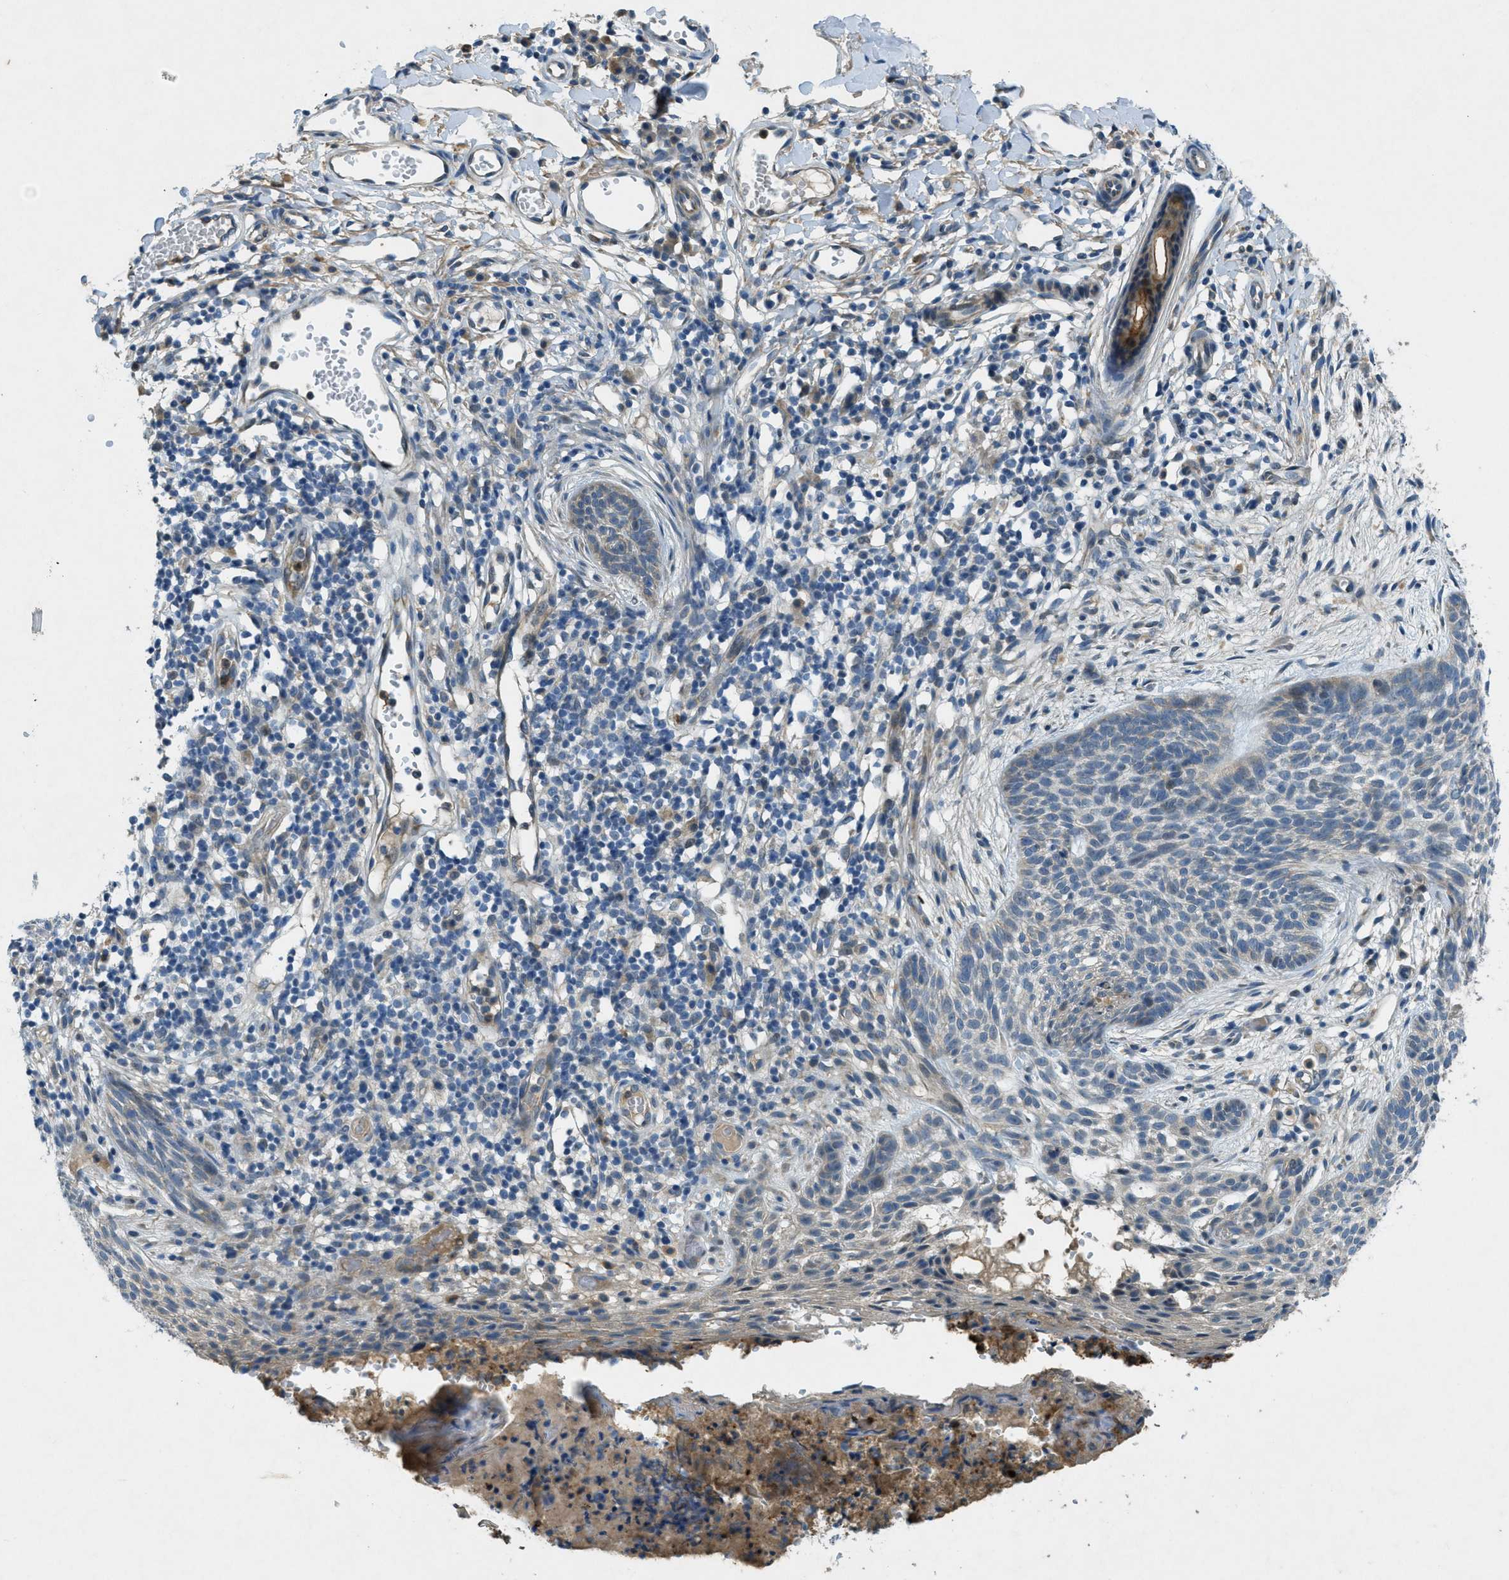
{"staining": {"intensity": "negative", "quantity": "none", "location": "none"}, "tissue": "skin cancer", "cell_type": "Tumor cells", "image_type": "cancer", "snomed": [{"axis": "morphology", "description": "Basal cell carcinoma"}, {"axis": "topography", "description": "Skin"}], "caption": "Immunohistochemistry (IHC) of human skin cancer (basal cell carcinoma) displays no expression in tumor cells.", "gene": "SNX14", "patient": {"sex": "female", "age": 59}}